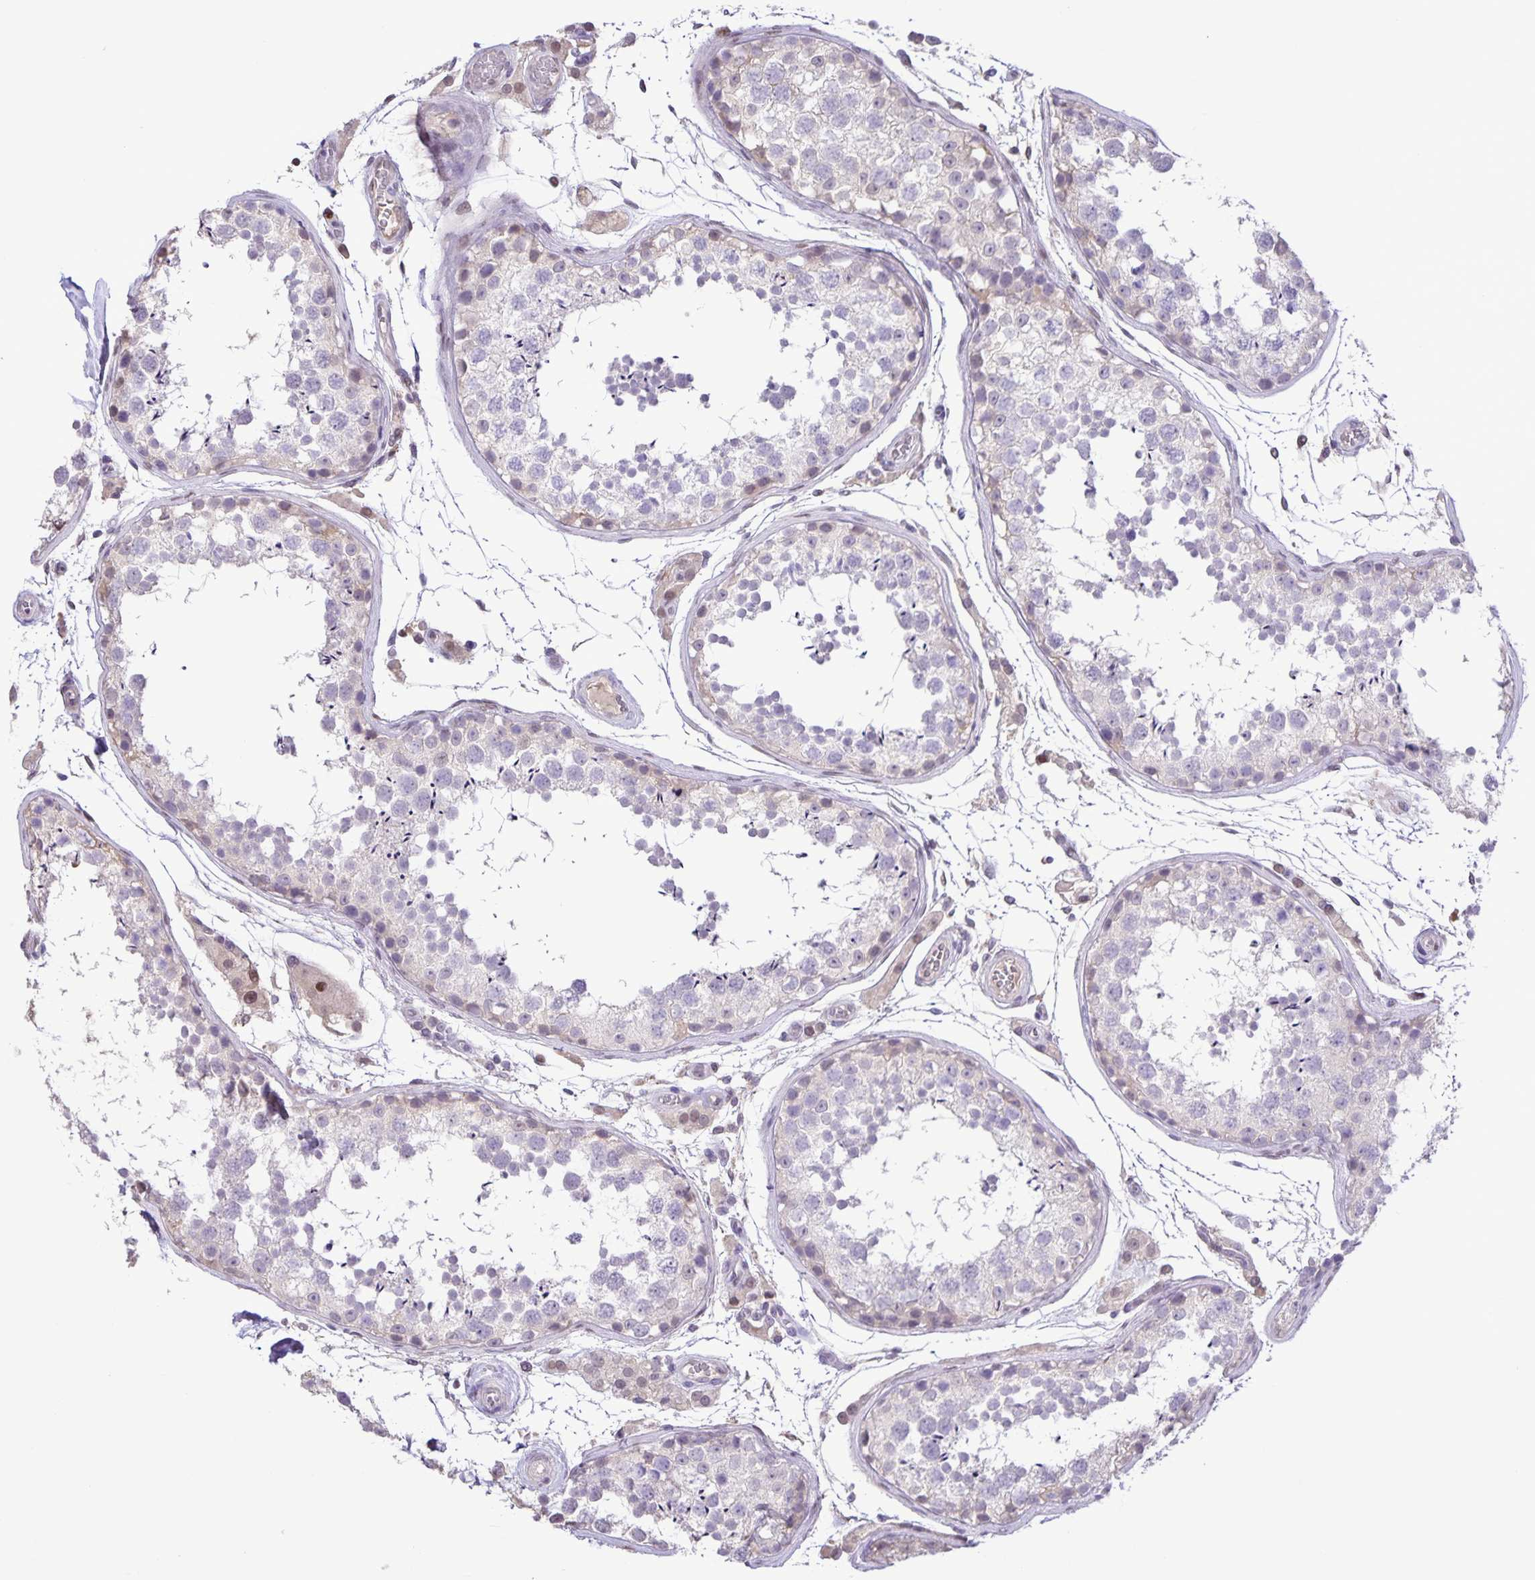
{"staining": {"intensity": "negative", "quantity": "none", "location": "none"}, "tissue": "testis", "cell_type": "Cells in seminiferous ducts", "image_type": "normal", "snomed": [{"axis": "morphology", "description": "Normal tissue, NOS"}, {"axis": "topography", "description": "Testis"}], "caption": "This is a photomicrograph of immunohistochemistry staining of benign testis, which shows no expression in cells in seminiferous ducts.", "gene": "ONECUT2", "patient": {"sex": "male", "age": 29}}